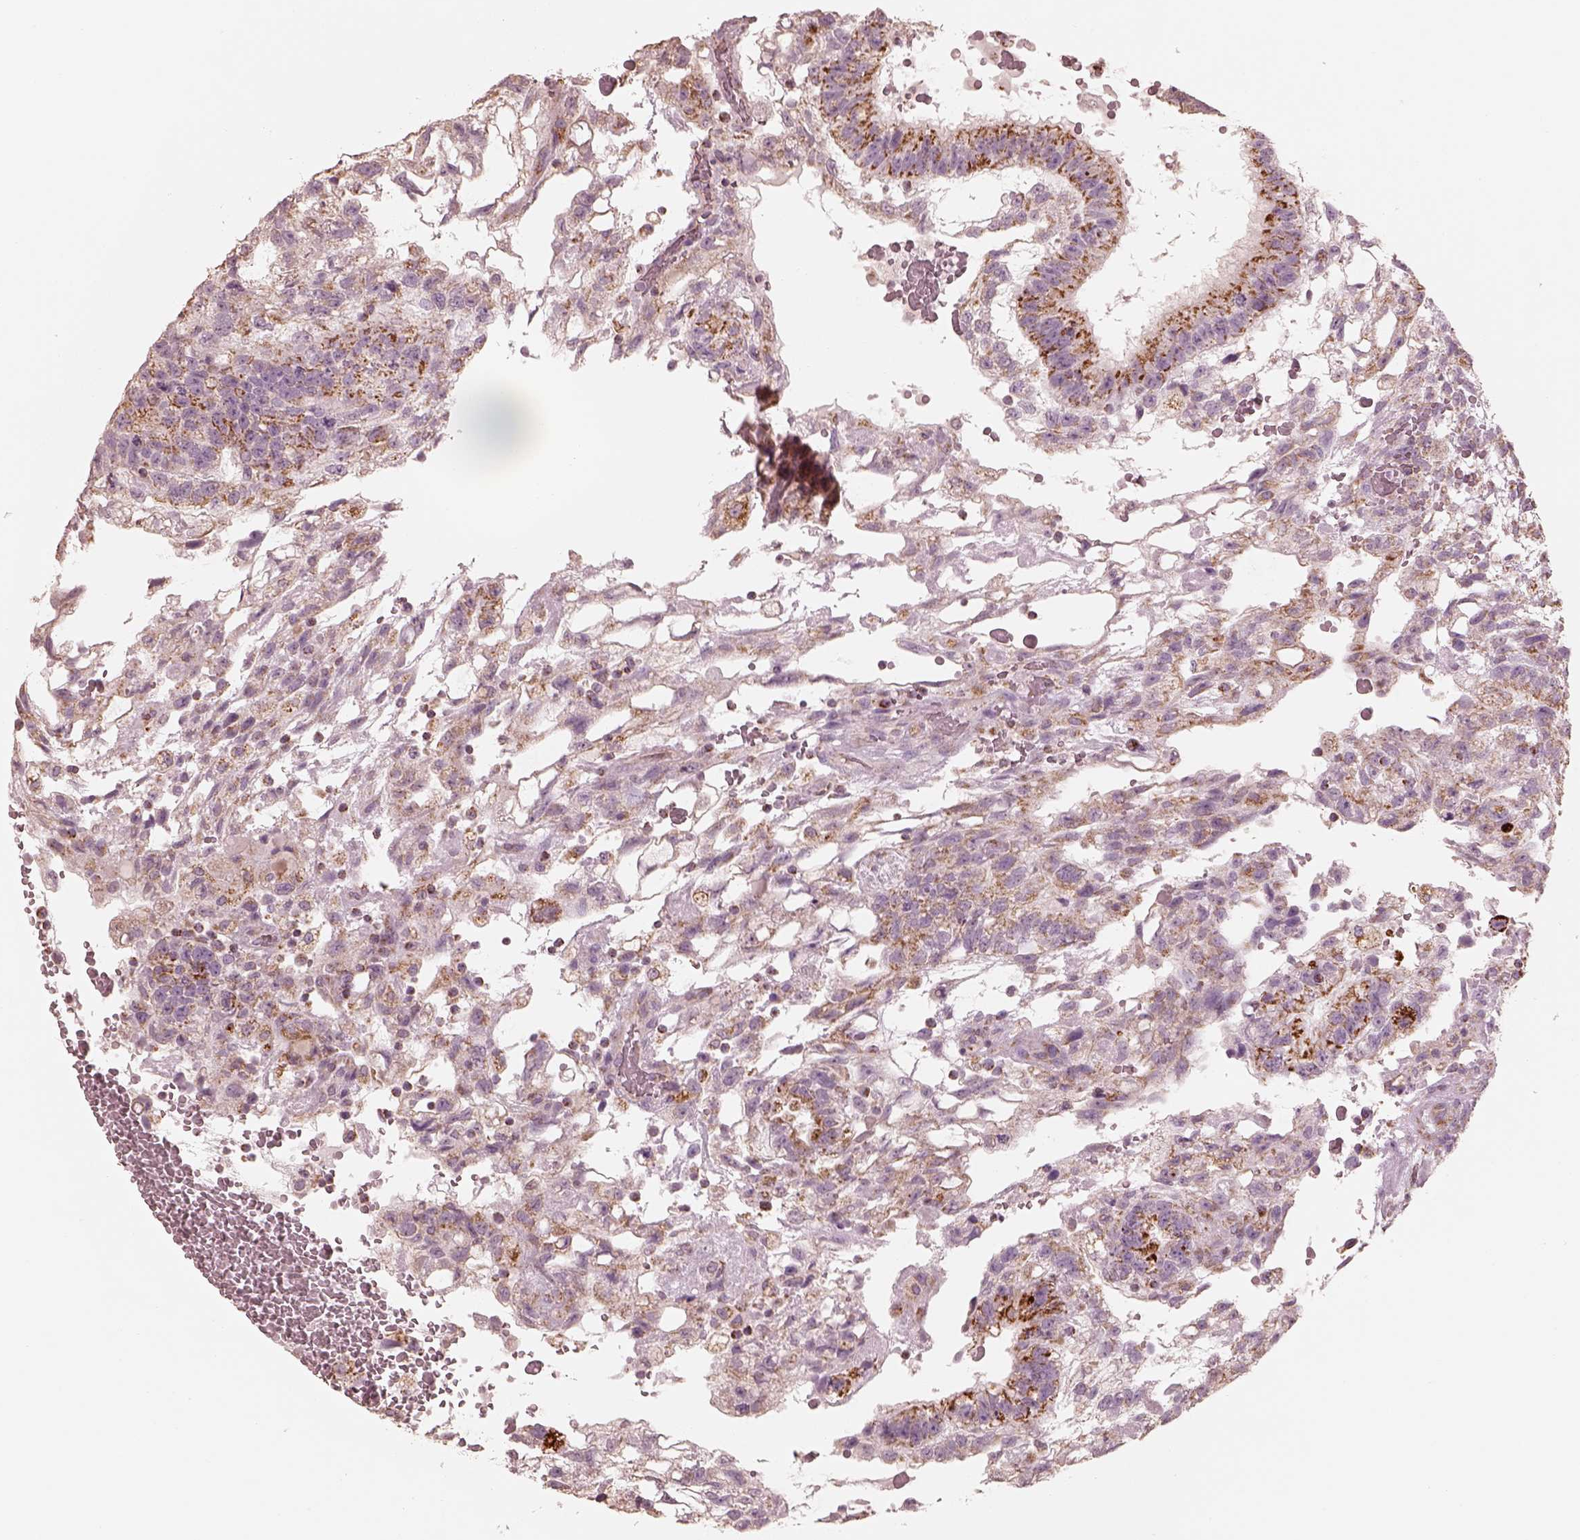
{"staining": {"intensity": "strong", "quantity": "25%-75%", "location": "cytoplasmic/membranous"}, "tissue": "testis cancer", "cell_type": "Tumor cells", "image_type": "cancer", "snomed": [{"axis": "morphology", "description": "Carcinoma, Embryonal, NOS"}, {"axis": "topography", "description": "Testis"}], "caption": "Brown immunohistochemical staining in human embryonal carcinoma (testis) shows strong cytoplasmic/membranous staining in about 25%-75% of tumor cells.", "gene": "ENTPD6", "patient": {"sex": "male", "age": 32}}